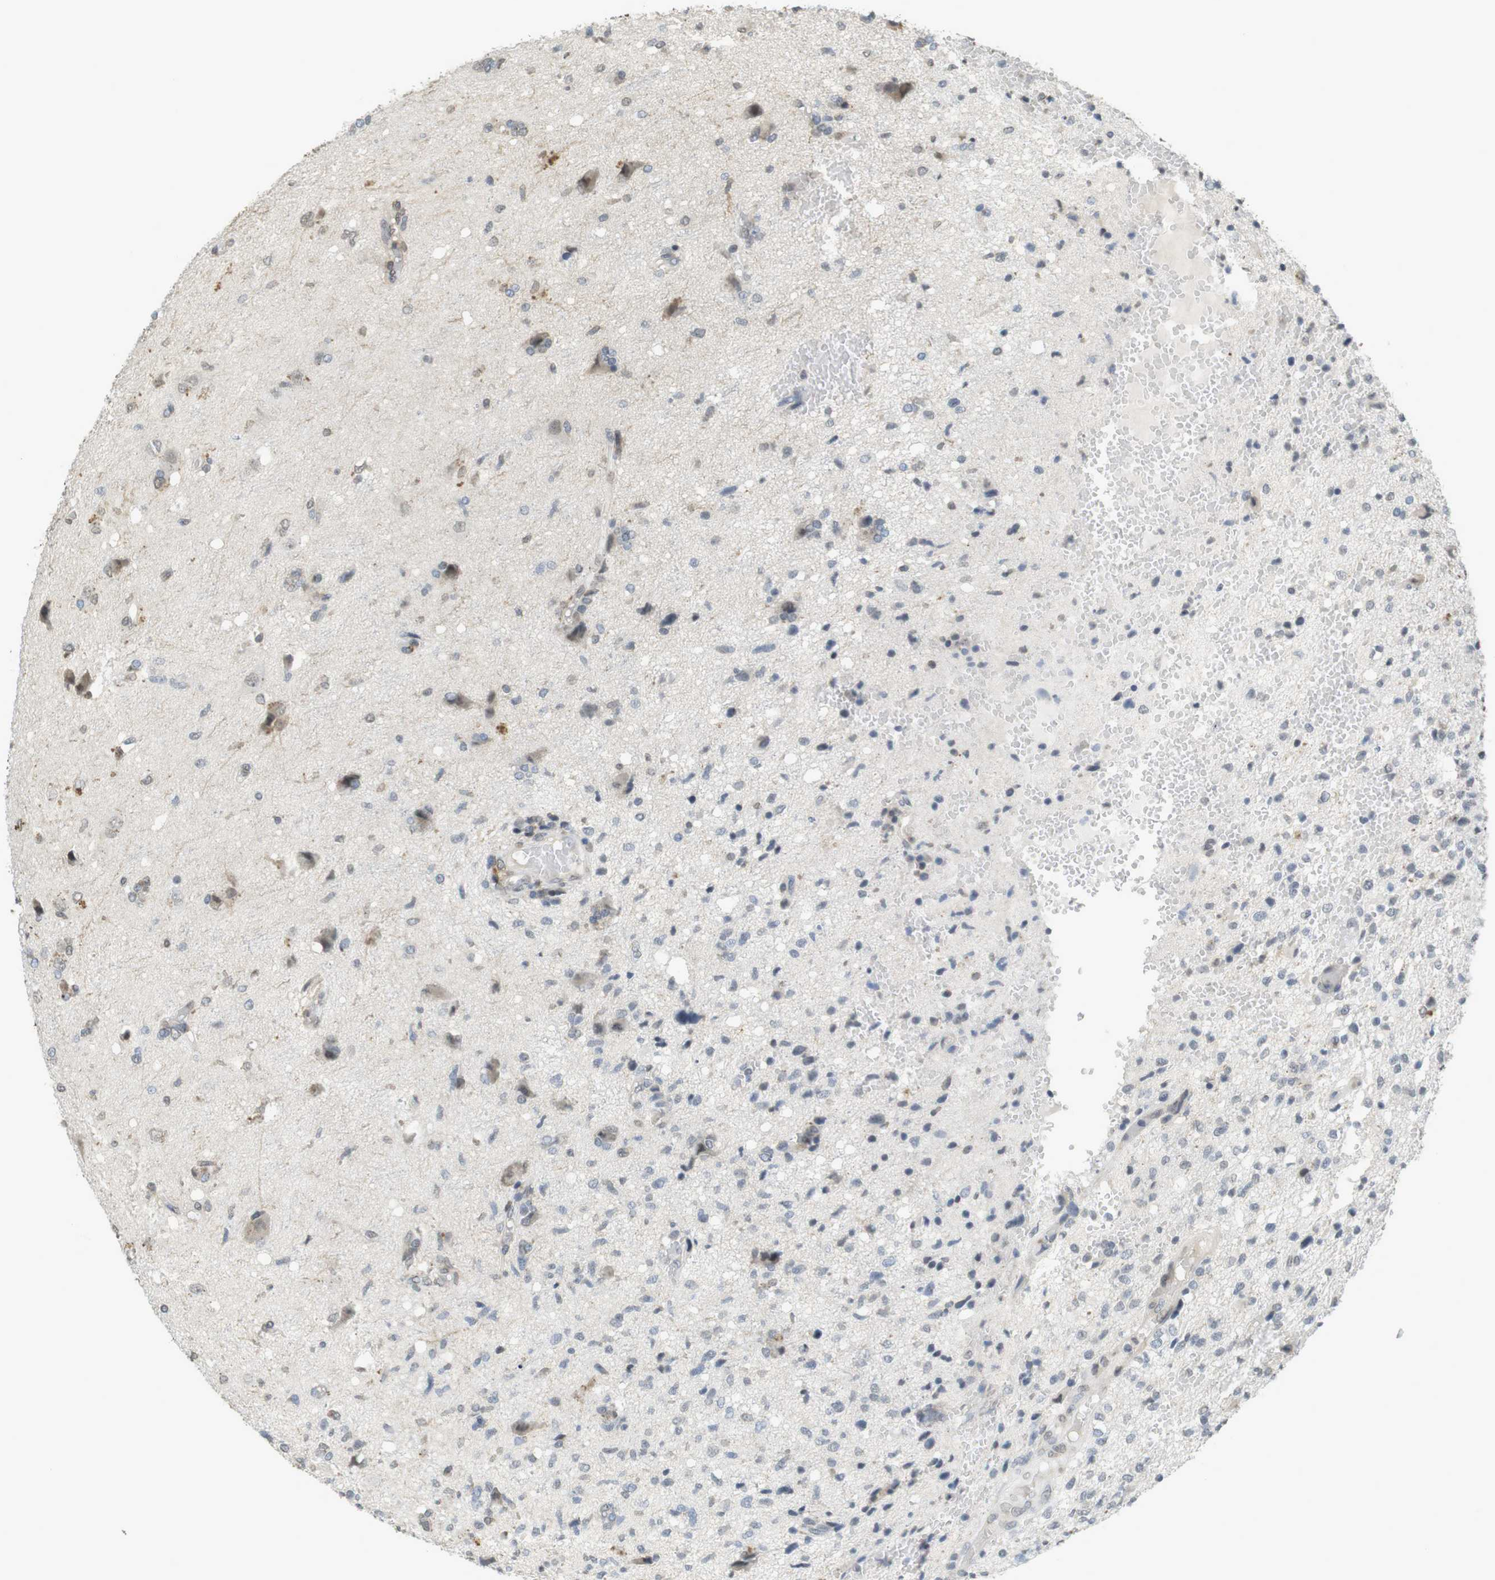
{"staining": {"intensity": "weak", "quantity": "<25%", "location": "cytoplasmic/membranous"}, "tissue": "glioma", "cell_type": "Tumor cells", "image_type": "cancer", "snomed": [{"axis": "morphology", "description": "Glioma, malignant, High grade"}, {"axis": "topography", "description": "Brain"}], "caption": "IHC micrograph of neoplastic tissue: malignant glioma (high-grade) stained with DAB (3,3'-diaminobenzidine) displays no significant protein staining in tumor cells.", "gene": "FZD10", "patient": {"sex": "female", "age": 59}}